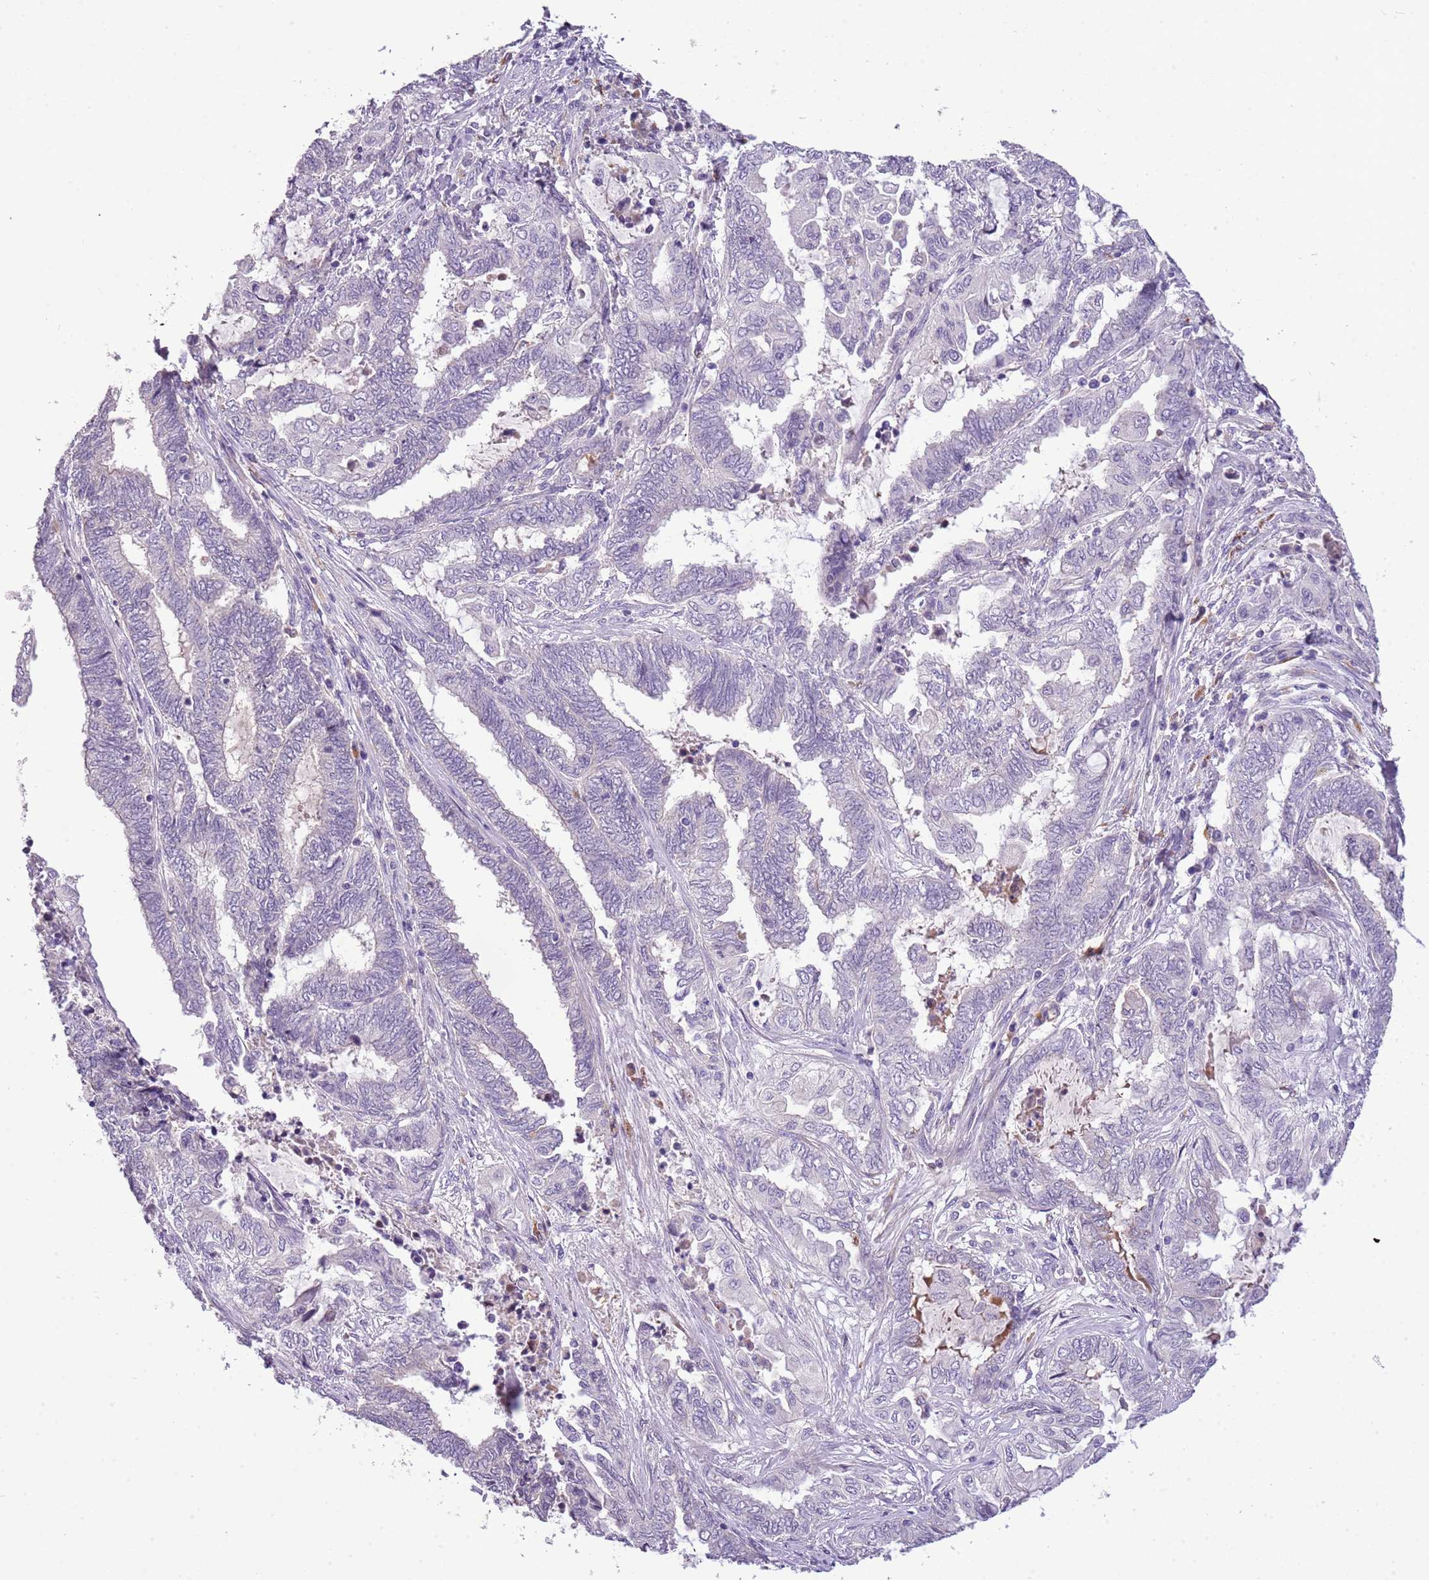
{"staining": {"intensity": "negative", "quantity": "none", "location": "none"}, "tissue": "endometrial cancer", "cell_type": "Tumor cells", "image_type": "cancer", "snomed": [{"axis": "morphology", "description": "Adenocarcinoma, NOS"}, {"axis": "topography", "description": "Uterus"}, {"axis": "topography", "description": "Endometrium"}], "caption": "High magnification brightfield microscopy of adenocarcinoma (endometrial) stained with DAB (3,3'-diaminobenzidine) (brown) and counterstained with hematoxylin (blue): tumor cells show no significant positivity. (Immunohistochemistry (ihc), brightfield microscopy, high magnification).", "gene": "SCAMP5", "patient": {"sex": "female", "age": 70}}